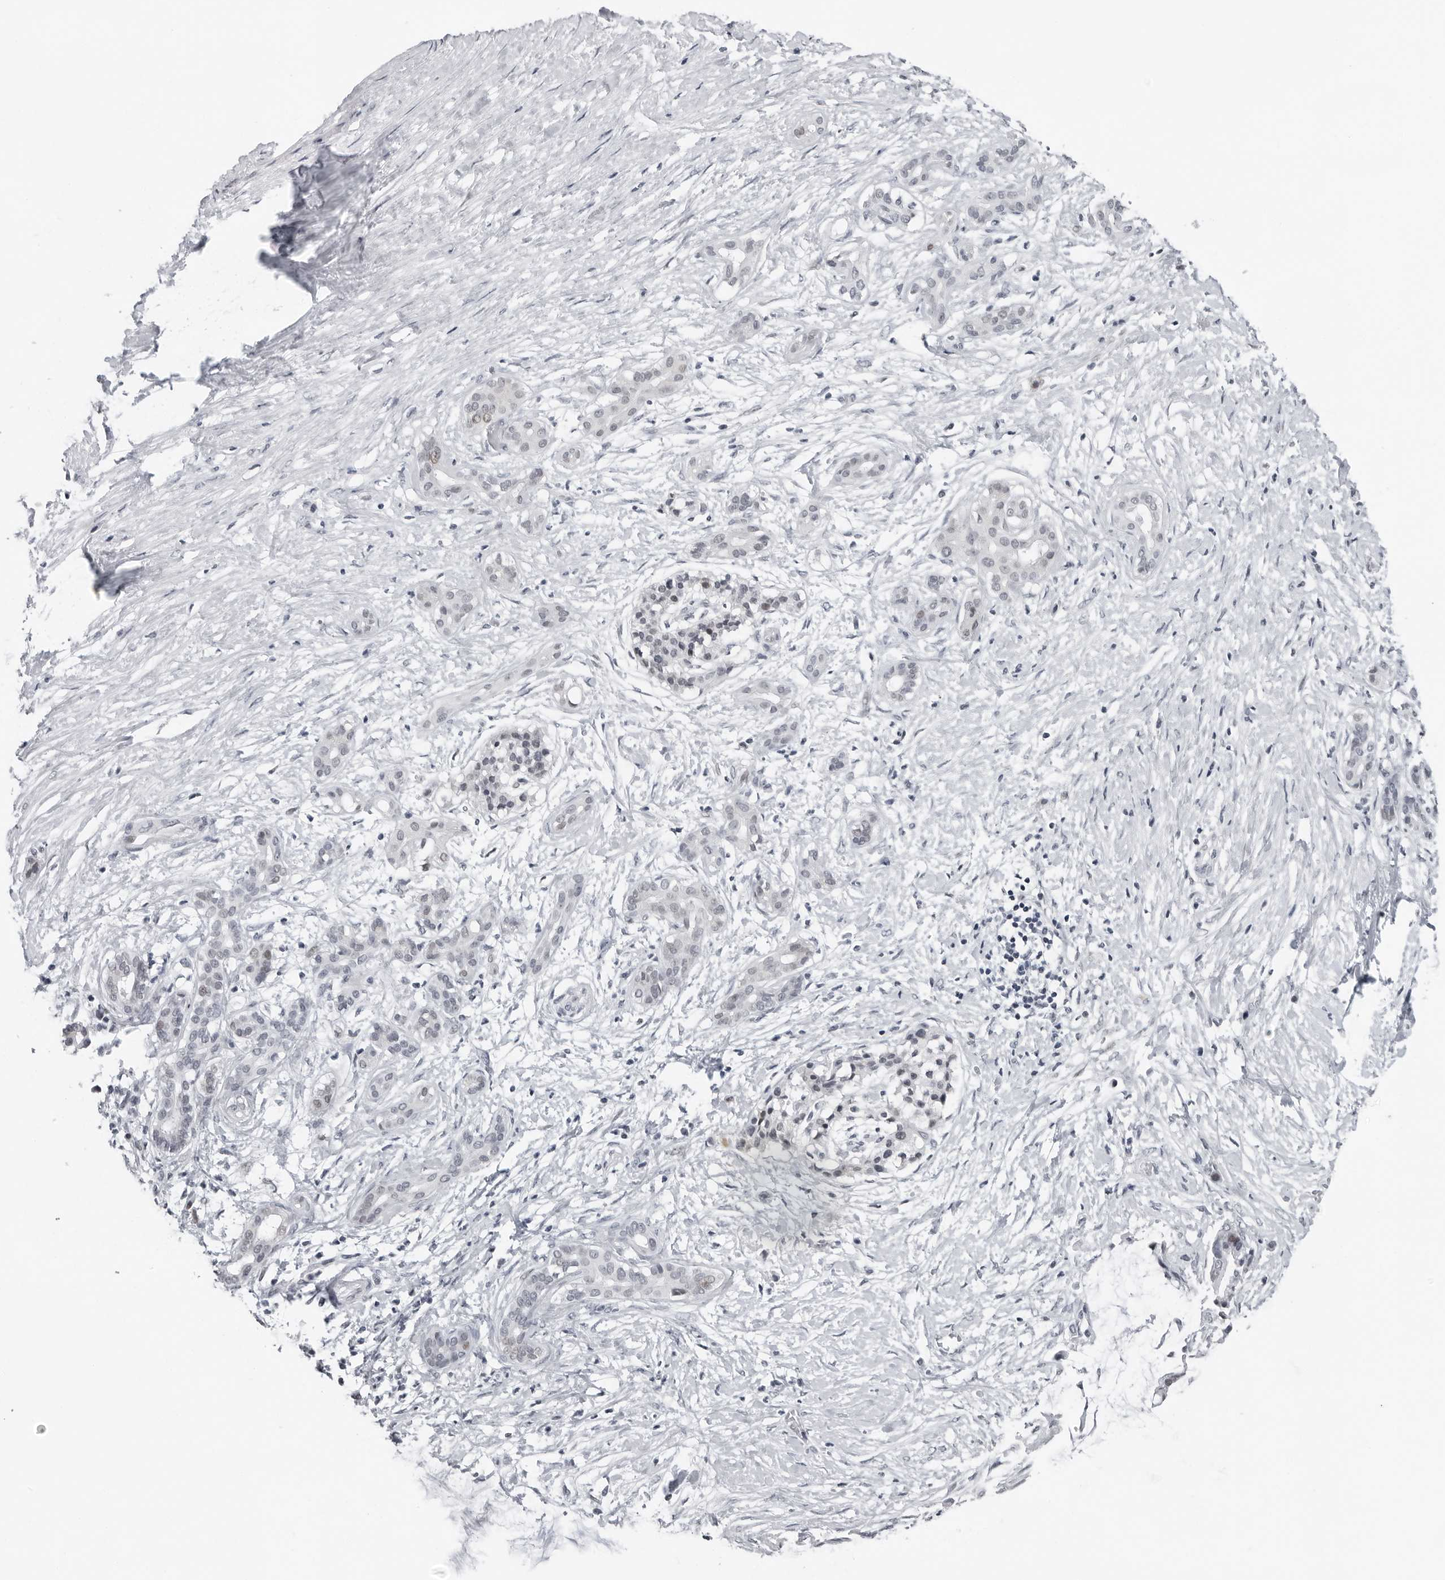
{"staining": {"intensity": "negative", "quantity": "none", "location": "none"}, "tissue": "pancreatic cancer", "cell_type": "Tumor cells", "image_type": "cancer", "snomed": [{"axis": "morphology", "description": "Adenocarcinoma, NOS"}, {"axis": "topography", "description": "Pancreas"}], "caption": "Human pancreatic cancer (adenocarcinoma) stained for a protein using immunohistochemistry demonstrates no expression in tumor cells.", "gene": "PPP1R42", "patient": {"sex": "male", "age": 41}}